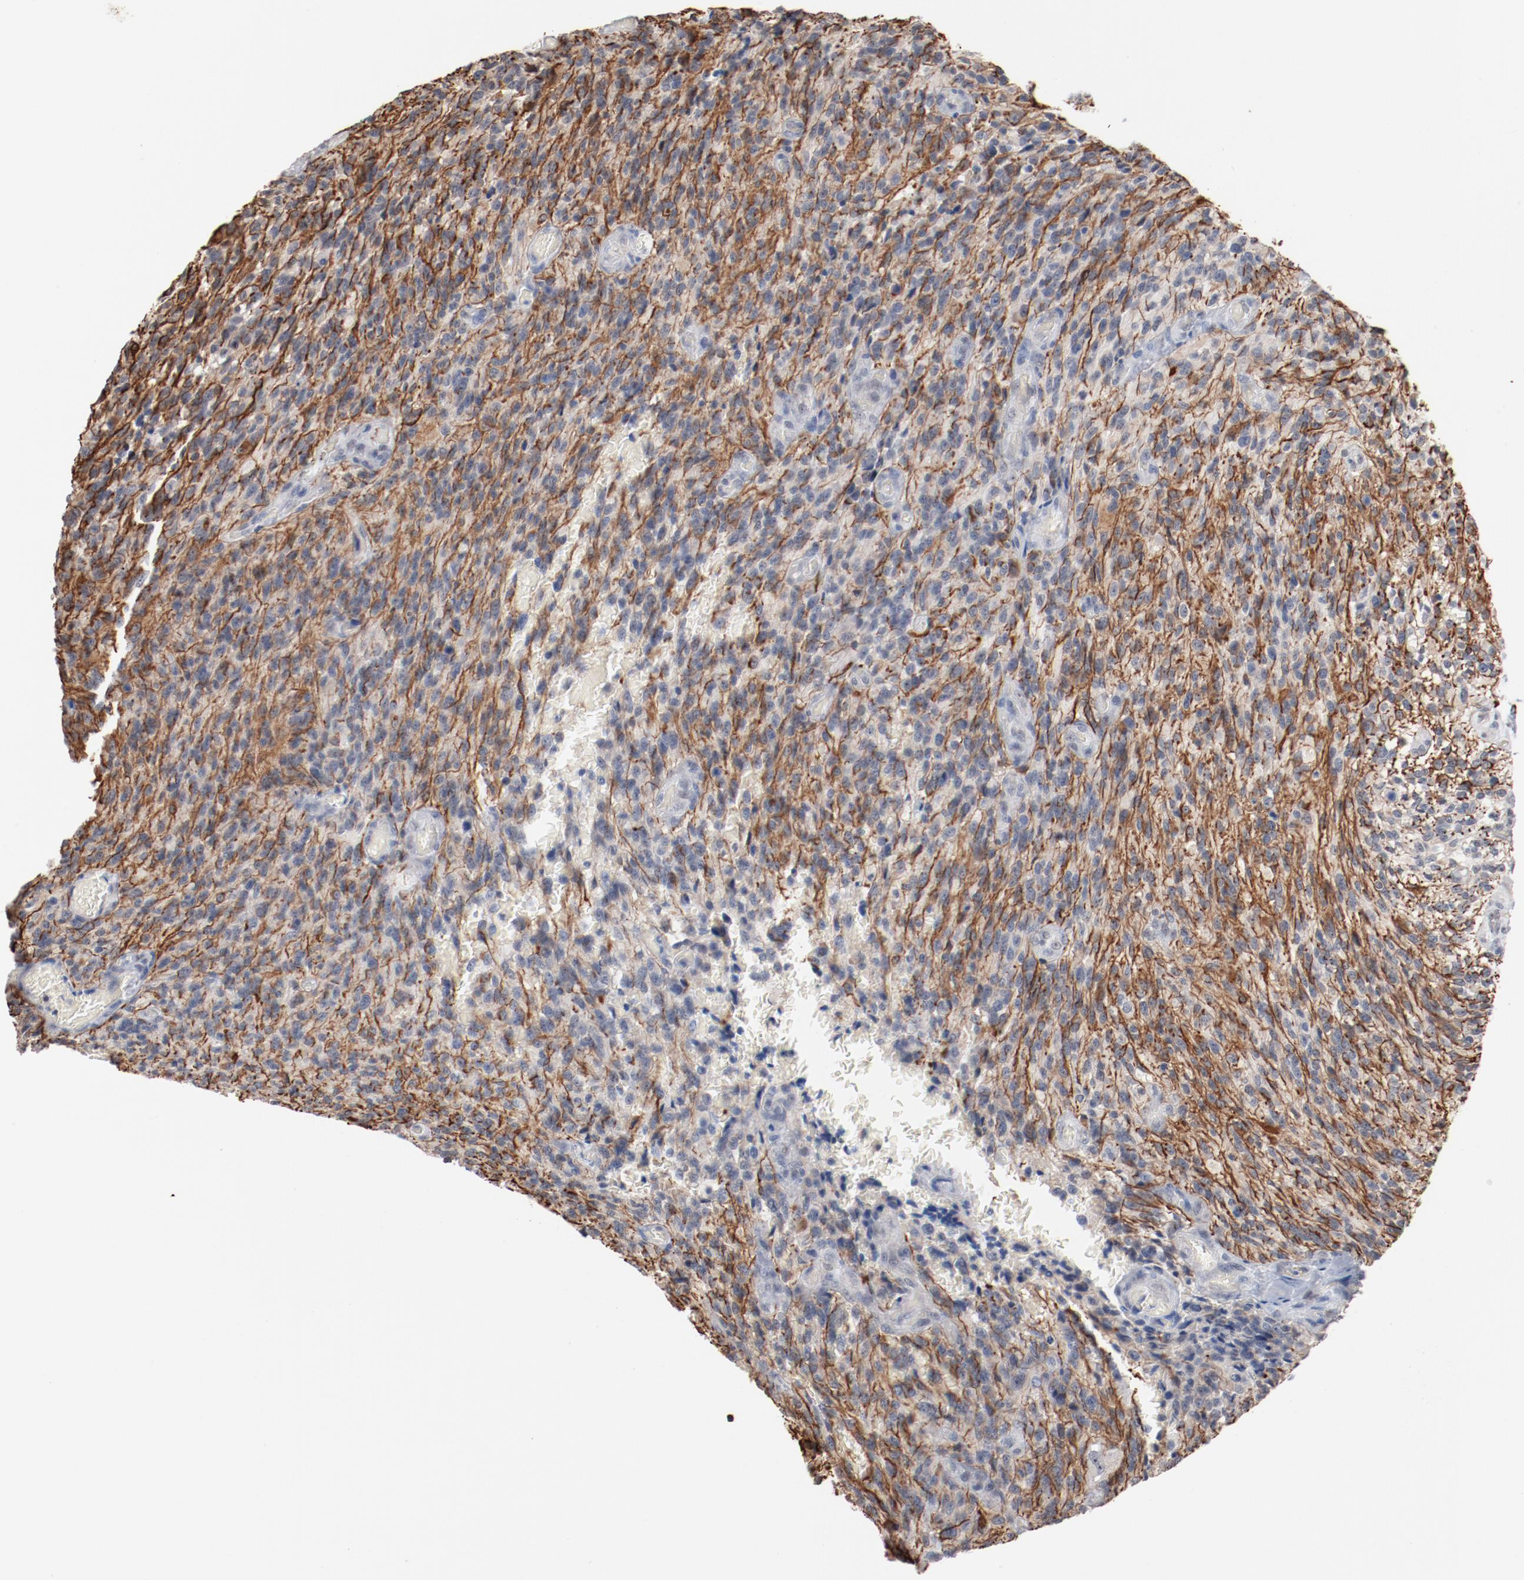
{"staining": {"intensity": "moderate", "quantity": ">75%", "location": "cytoplasmic/membranous"}, "tissue": "glioma", "cell_type": "Tumor cells", "image_type": "cancer", "snomed": [{"axis": "morphology", "description": "Normal tissue, NOS"}, {"axis": "morphology", "description": "Glioma, malignant, High grade"}, {"axis": "topography", "description": "Cerebral cortex"}], "caption": "Glioma tissue shows moderate cytoplasmic/membranous staining in approximately >75% of tumor cells, visualized by immunohistochemistry. Nuclei are stained in blue.", "gene": "ERICH1", "patient": {"sex": "male", "age": 56}}